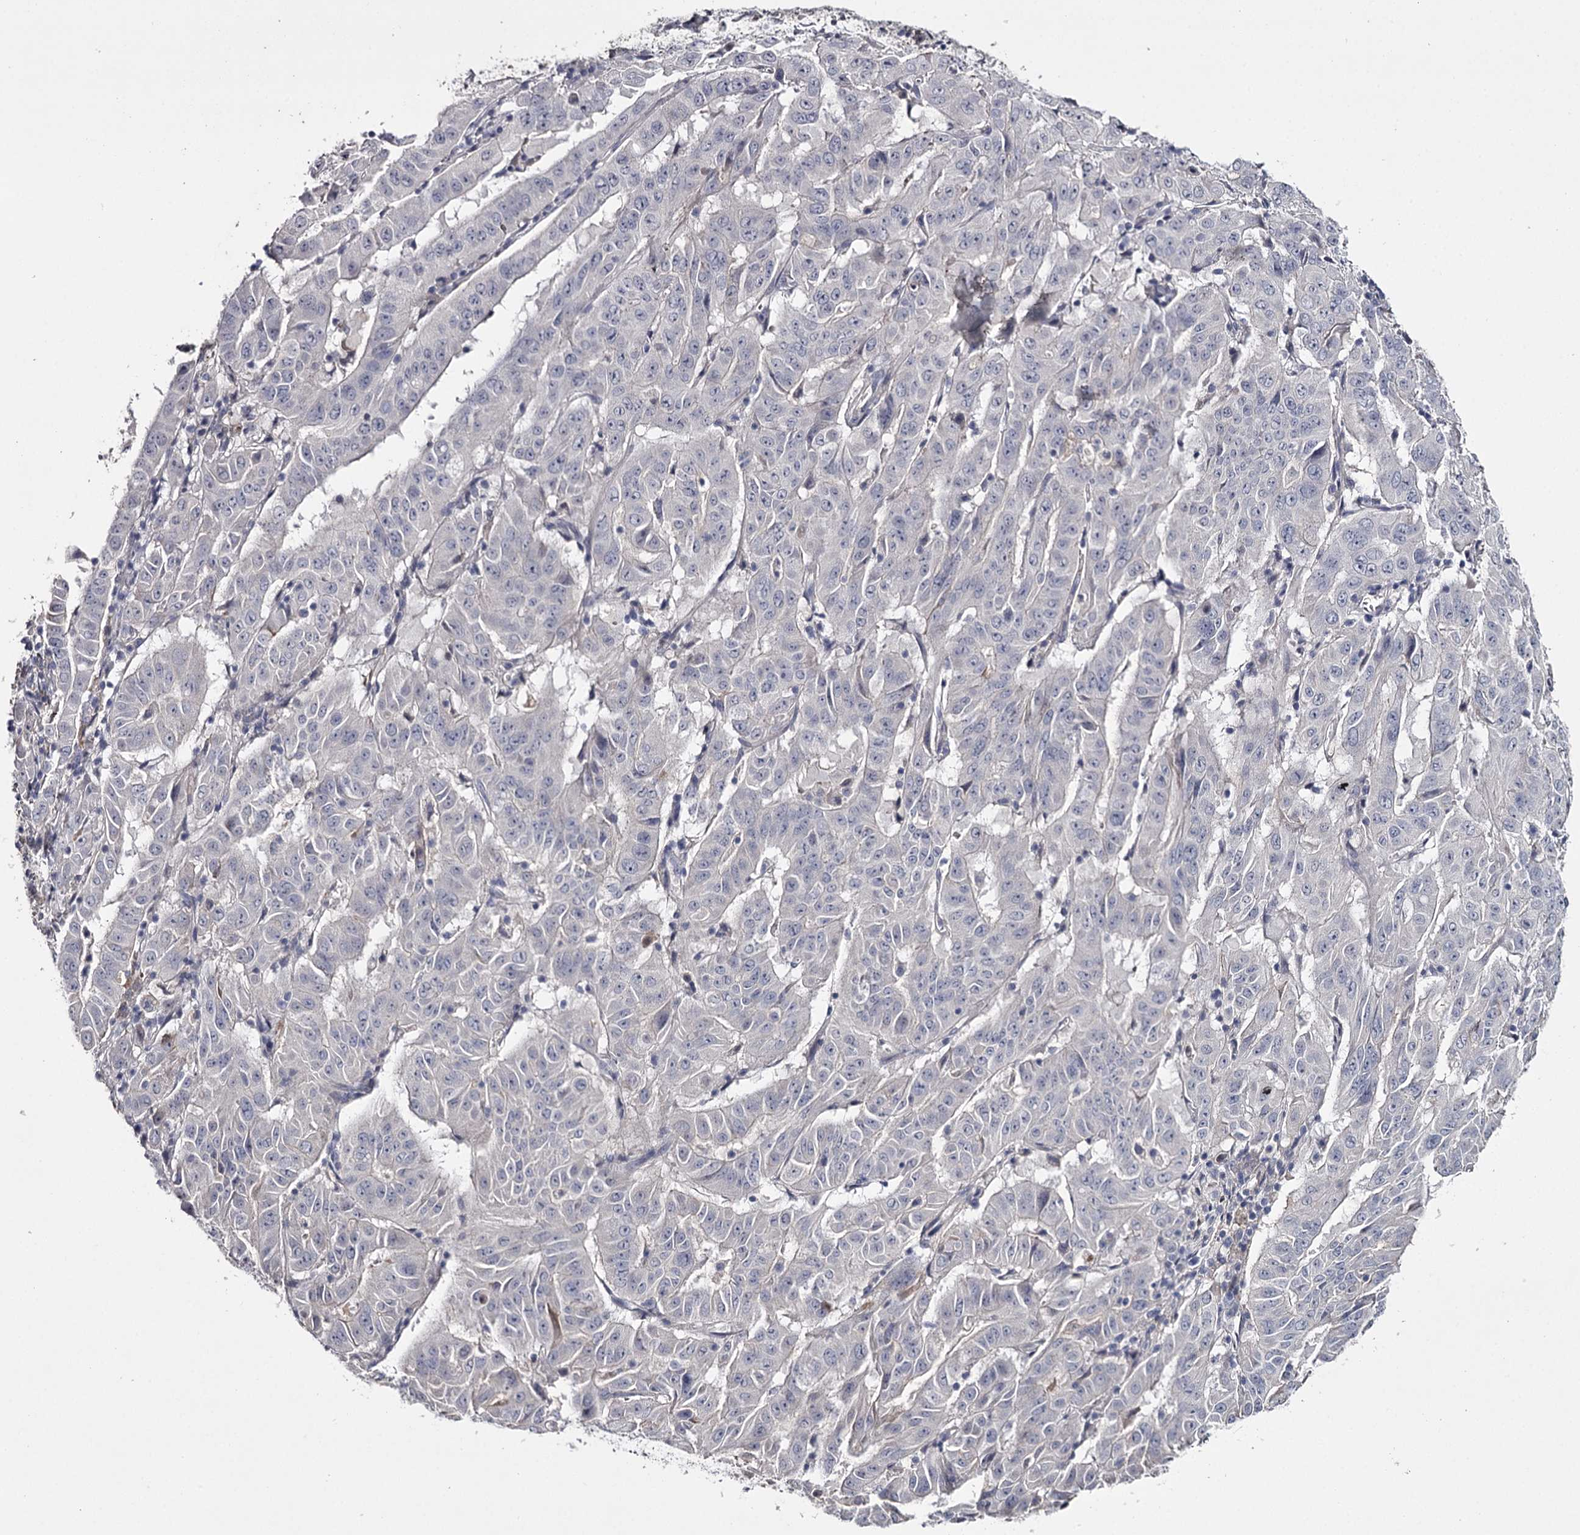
{"staining": {"intensity": "weak", "quantity": "<25%", "location": "cytoplasmic/membranous"}, "tissue": "pancreatic cancer", "cell_type": "Tumor cells", "image_type": "cancer", "snomed": [{"axis": "morphology", "description": "Adenocarcinoma, NOS"}, {"axis": "topography", "description": "Pancreas"}], "caption": "The IHC photomicrograph has no significant positivity in tumor cells of pancreatic cancer (adenocarcinoma) tissue. Brightfield microscopy of immunohistochemistry stained with DAB (3,3'-diaminobenzidine) (brown) and hematoxylin (blue), captured at high magnification.", "gene": "FDXACB1", "patient": {"sex": "male", "age": 63}}